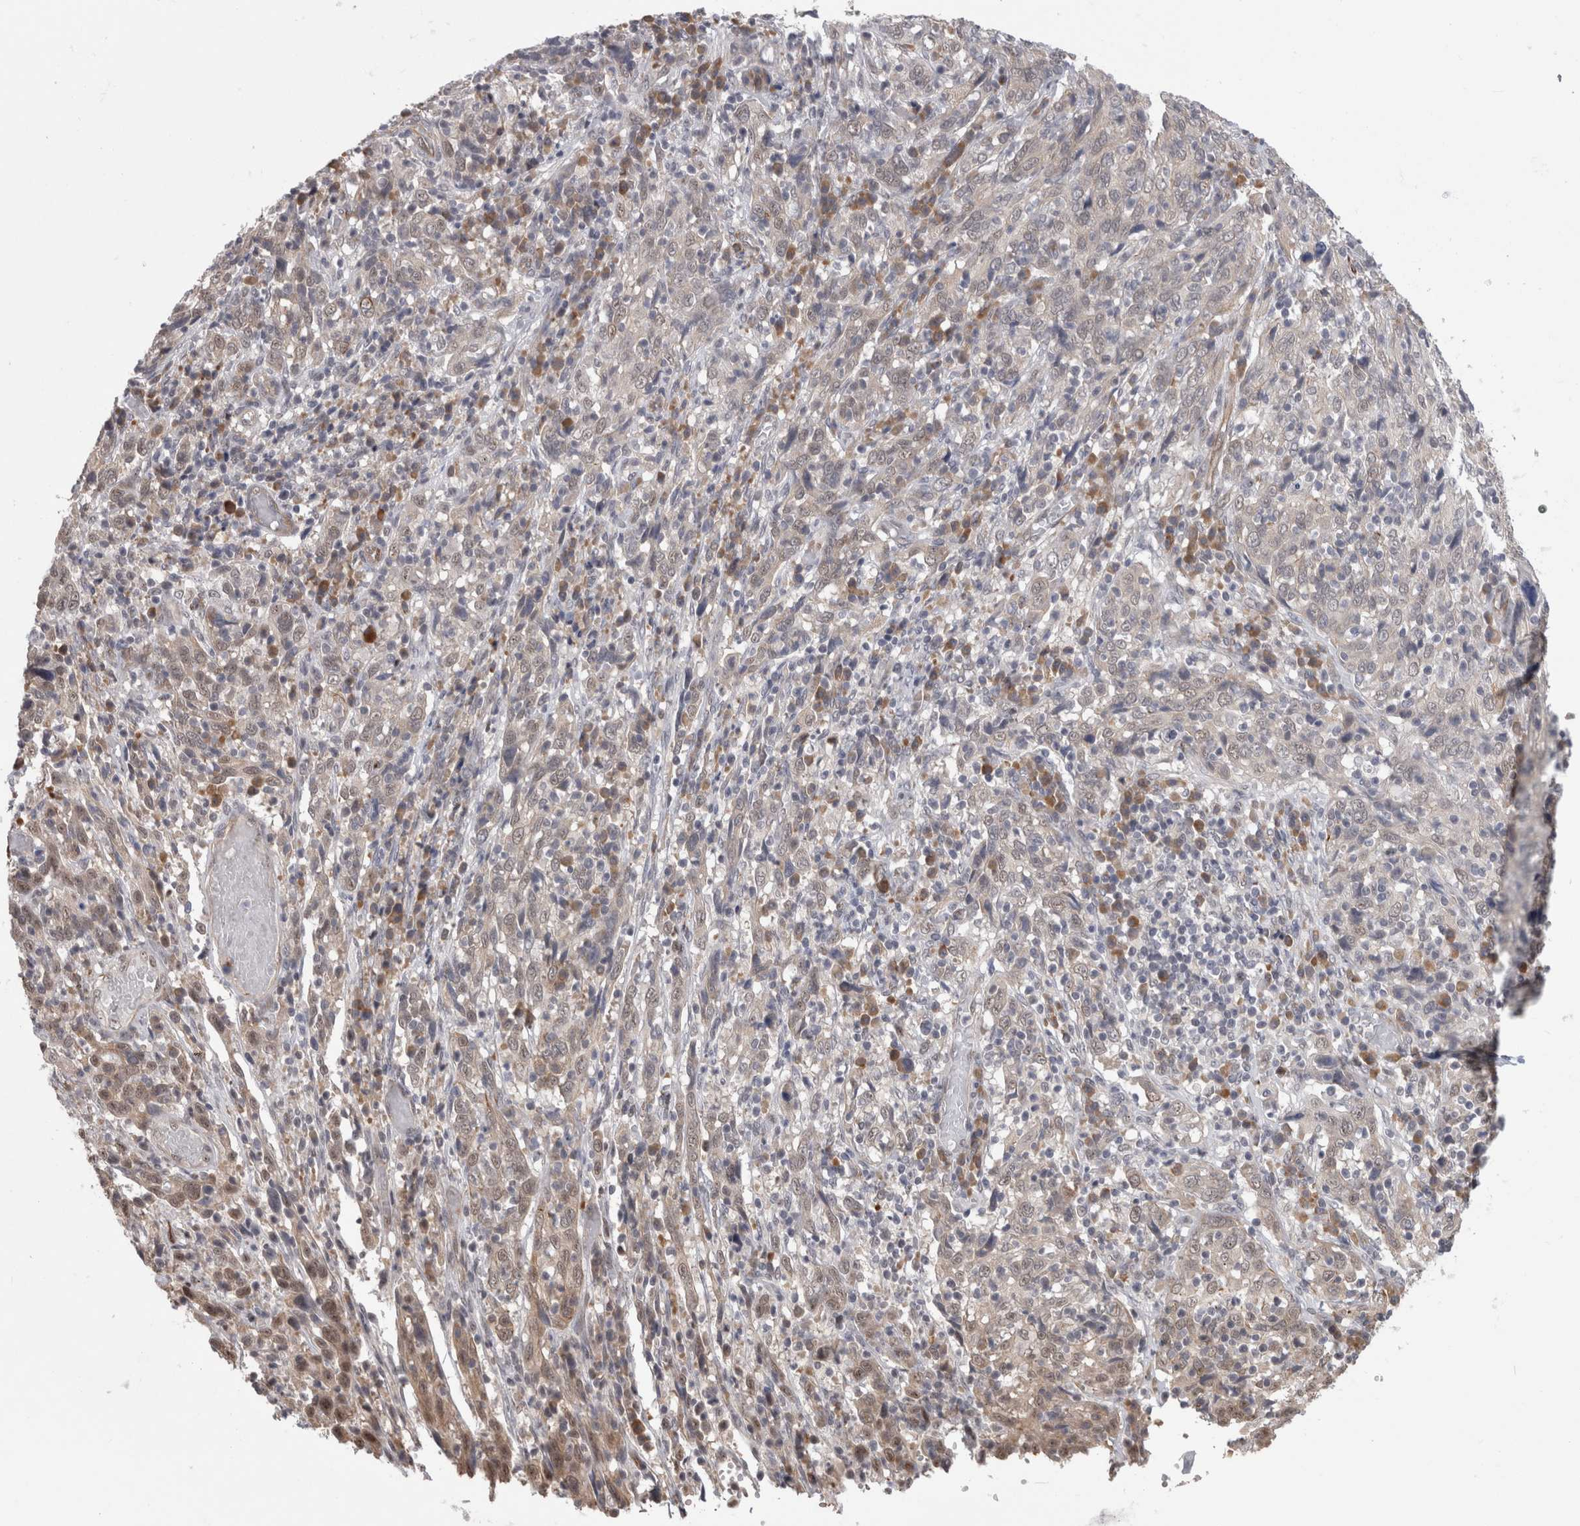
{"staining": {"intensity": "weak", "quantity": "25%-75%", "location": "cytoplasmic/membranous"}, "tissue": "cervical cancer", "cell_type": "Tumor cells", "image_type": "cancer", "snomed": [{"axis": "morphology", "description": "Squamous cell carcinoma, NOS"}, {"axis": "topography", "description": "Cervix"}], "caption": "The image reveals staining of squamous cell carcinoma (cervical), revealing weak cytoplasmic/membranous protein expression (brown color) within tumor cells.", "gene": "FAM83H", "patient": {"sex": "female", "age": 46}}